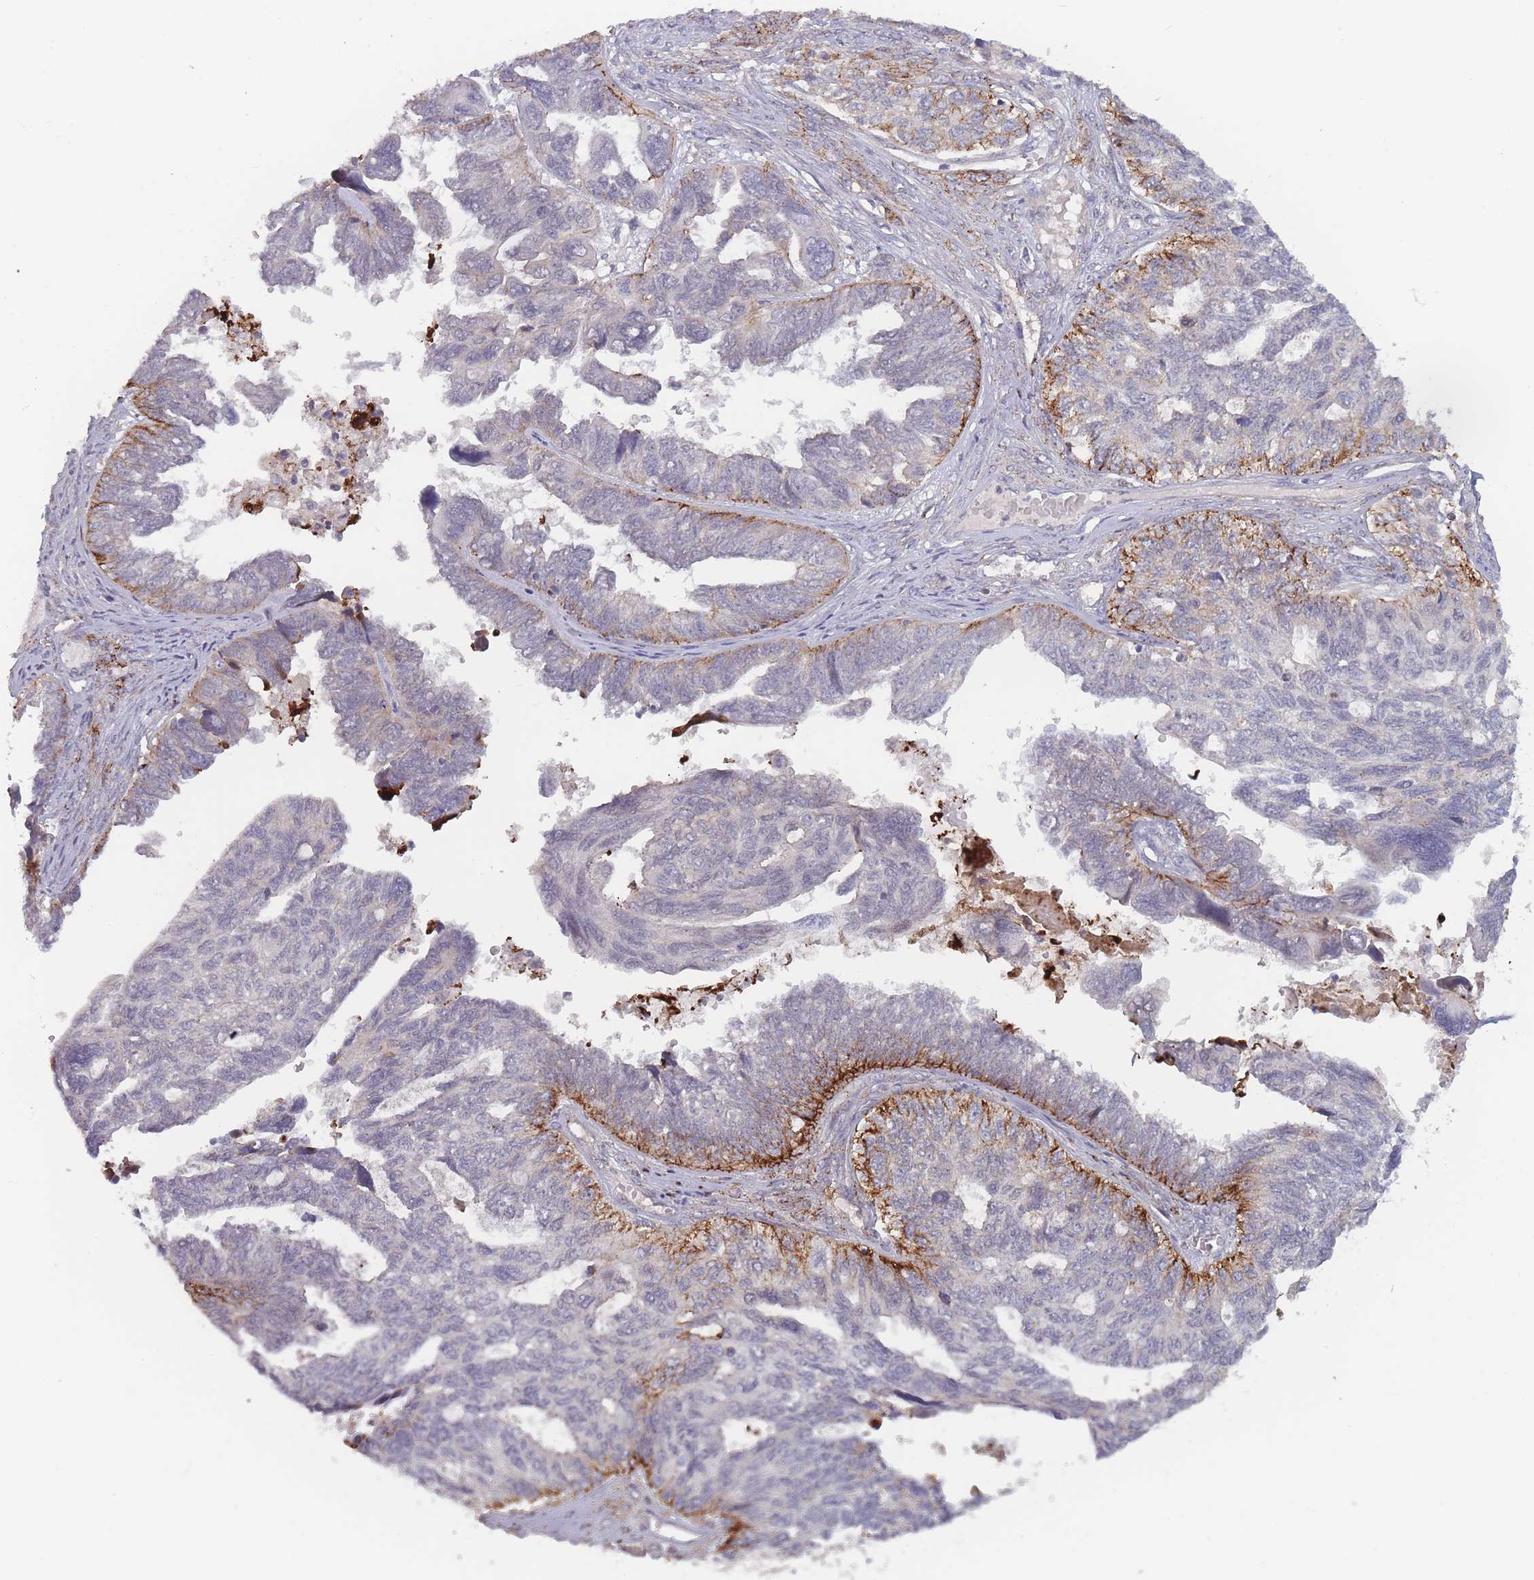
{"staining": {"intensity": "strong", "quantity": "<25%", "location": "cytoplasmic/membranous"}, "tissue": "ovarian cancer", "cell_type": "Tumor cells", "image_type": "cancer", "snomed": [{"axis": "morphology", "description": "Cystadenocarcinoma, serous, NOS"}, {"axis": "topography", "description": "Ovary"}], "caption": "This is an image of immunohistochemistry (IHC) staining of ovarian serous cystadenocarcinoma, which shows strong positivity in the cytoplasmic/membranous of tumor cells.", "gene": "TMEM232", "patient": {"sex": "female", "age": 79}}